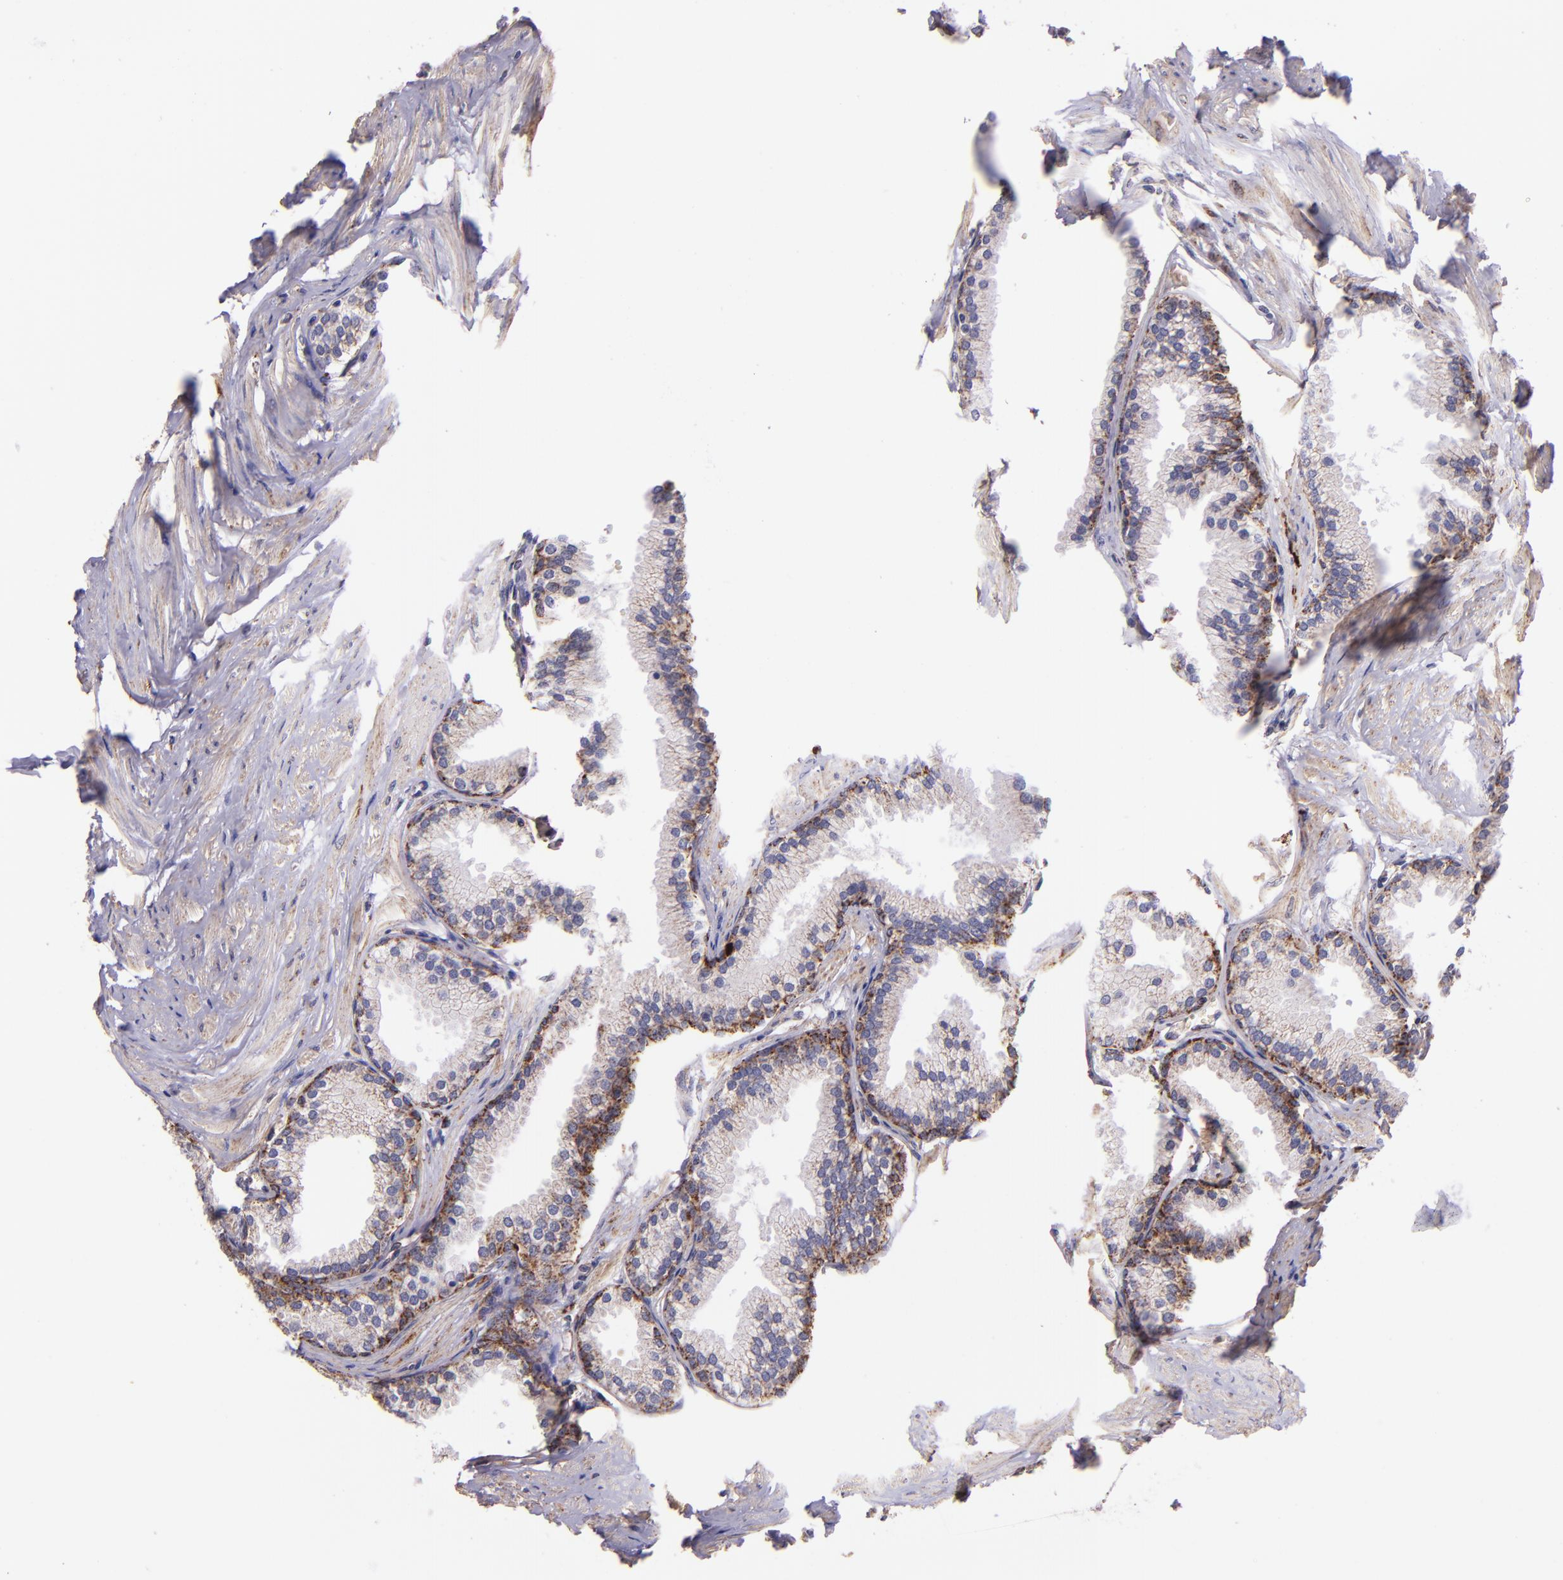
{"staining": {"intensity": "moderate", "quantity": "25%-75%", "location": "cytoplasmic/membranous"}, "tissue": "prostate", "cell_type": "Glandular cells", "image_type": "normal", "snomed": [{"axis": "morphology", "description": "Normal tissue, NOS"}, {"axis": "topography", "description": "Prostate"}], "caption": "IHC of normal prostate exhibits medium levels of moderate cytoplasmic/membranous expression in about 25%-75% of glandular cells.", "gene": "IDH3G", "patient": {"sex": "male", "age": 64}}